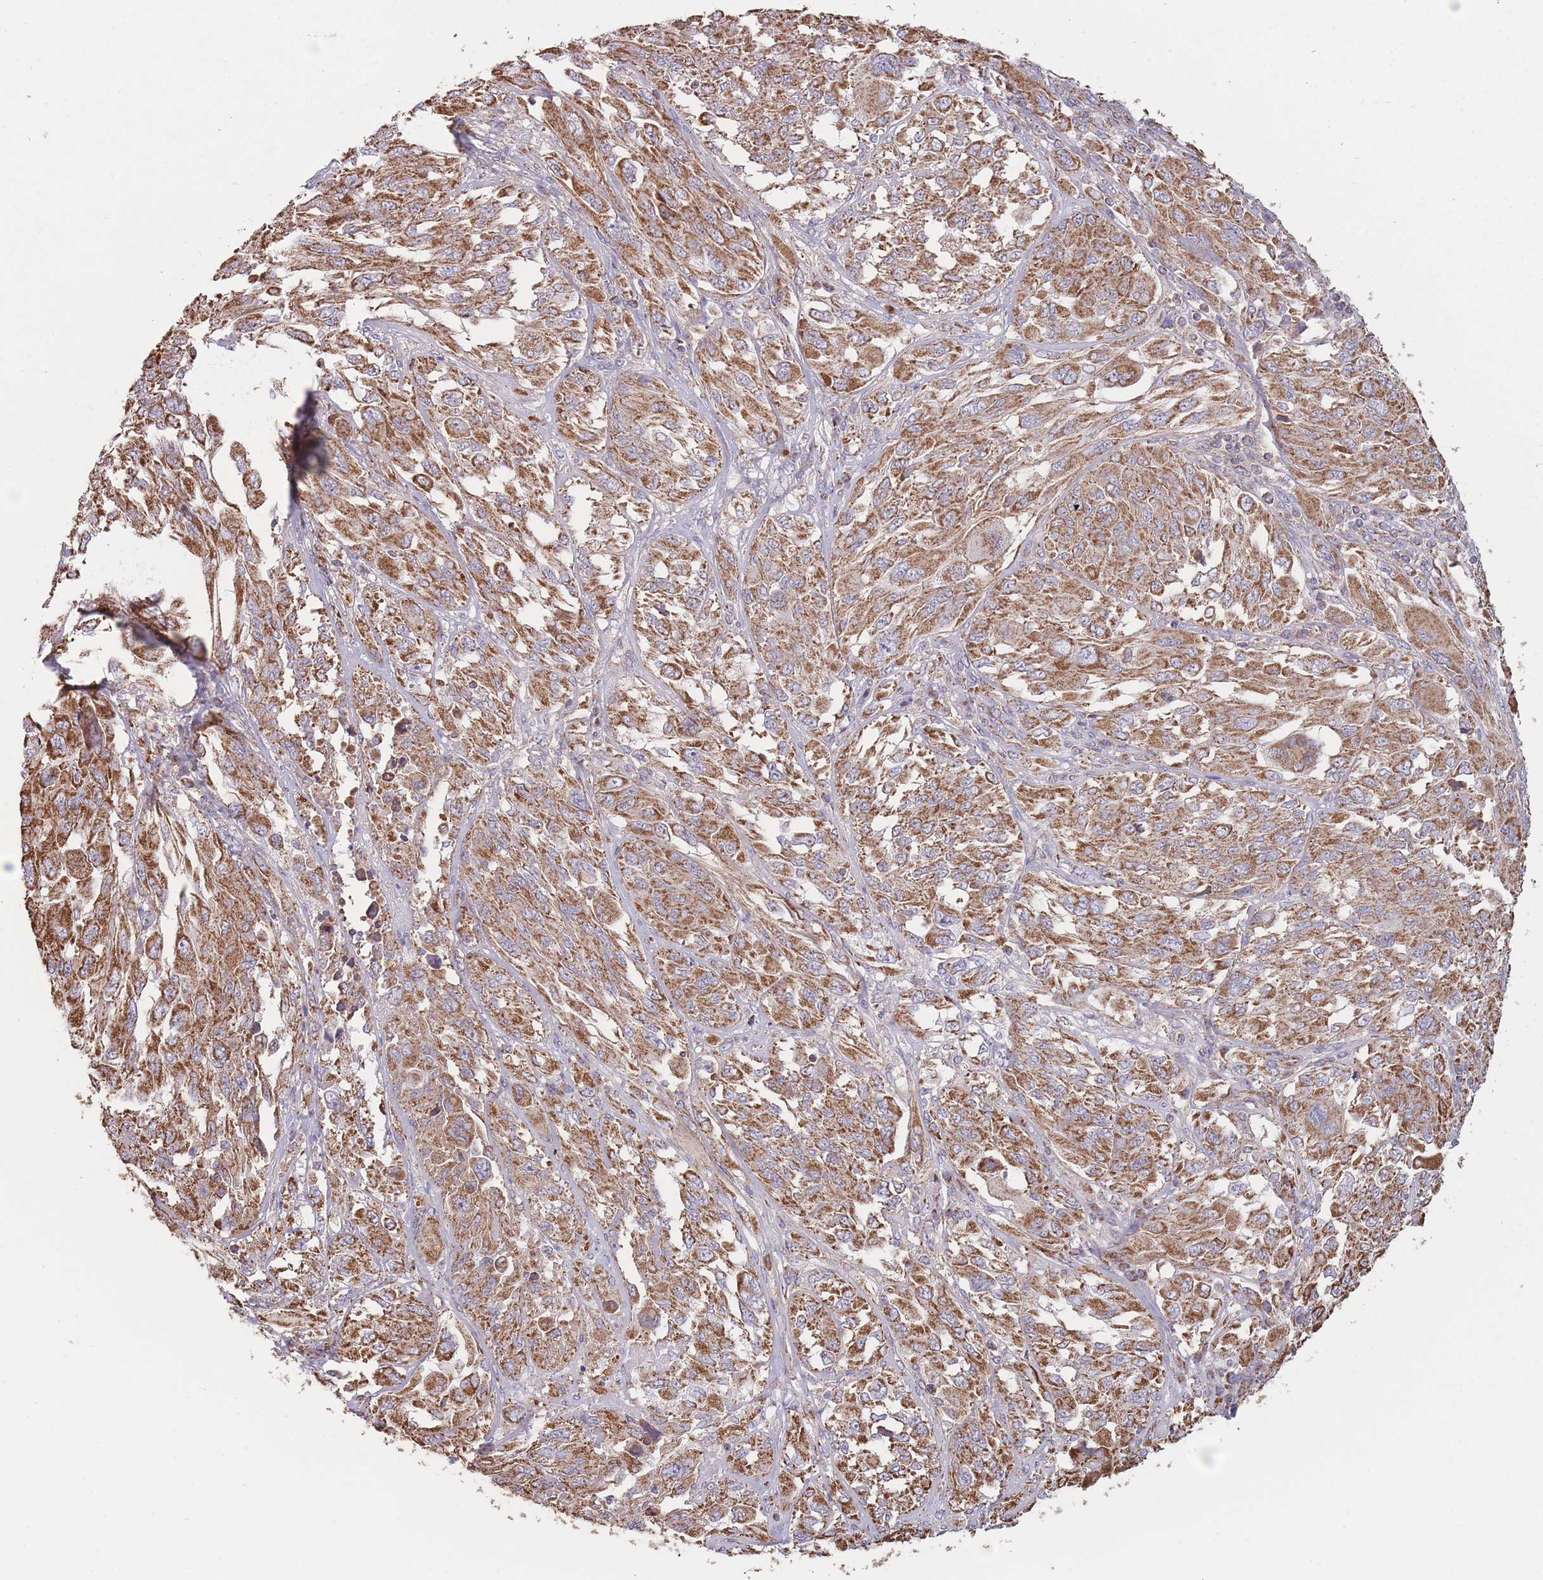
{"staining": {"intensity": "moderate", "quantity": ">75%", "location": "cytoplasmic/membranous"}, "tissue": "melanoma", "cell_type": "Tumor cells", "image_type": "cancer", "snomed": [{"axis": "morphology", "description": "Malignant melanoma, NOS"}, {"axis": "topography", "description": "Skin"}], "caption": "A medium amount of moderate cytoplasmic/membranous expression is identified in about >75% of tumor cells in melanoma tissue.", "gene": "KIF16B", "patient": {"sex": "female", "age": 91}}